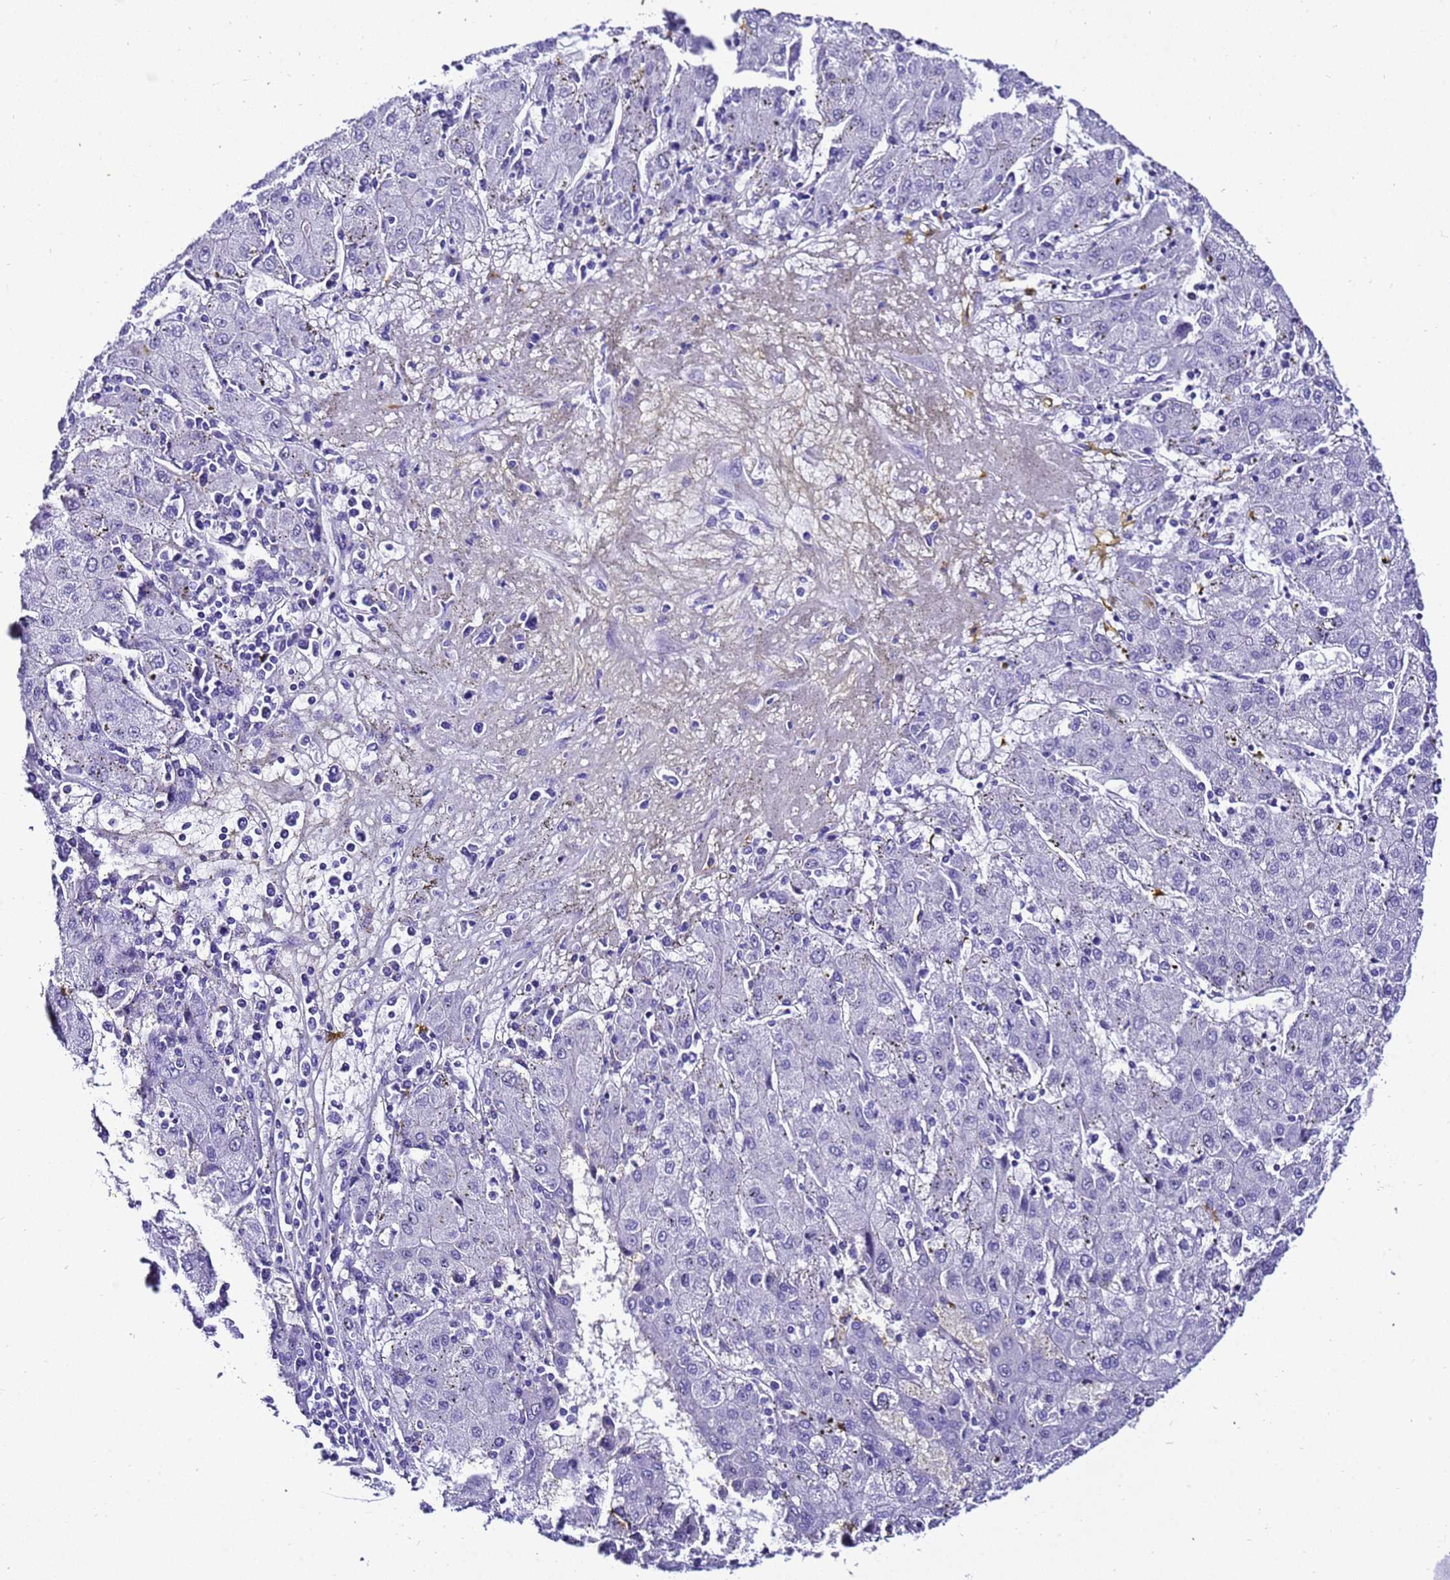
{"staining": {"intensity": "negative", "quantity": "none", "location": "none"}, "tissue": "liver cancer", "cell_type": "Tumor cells", "image_type": "cancer", "snomed": [{"axis": "morphology", "description": "Carcinoma, Hepatocellular, NOS"}, {"axis": "topography", "description": "Liver"}], "caption": "Liver cancer (hepatocellular carcinoma) was stained to show a protein in brown. There is no significant staining in tumor cells. The staining was performed using DAB (3,3'-diaminobenzidine) to visualize the protein expression in brown, while the nuclei were stained in blue with hematoxylin (Magnification: 20x).", "gene": "ZNF417", "patient": {"sex": "male", "age": 72}}